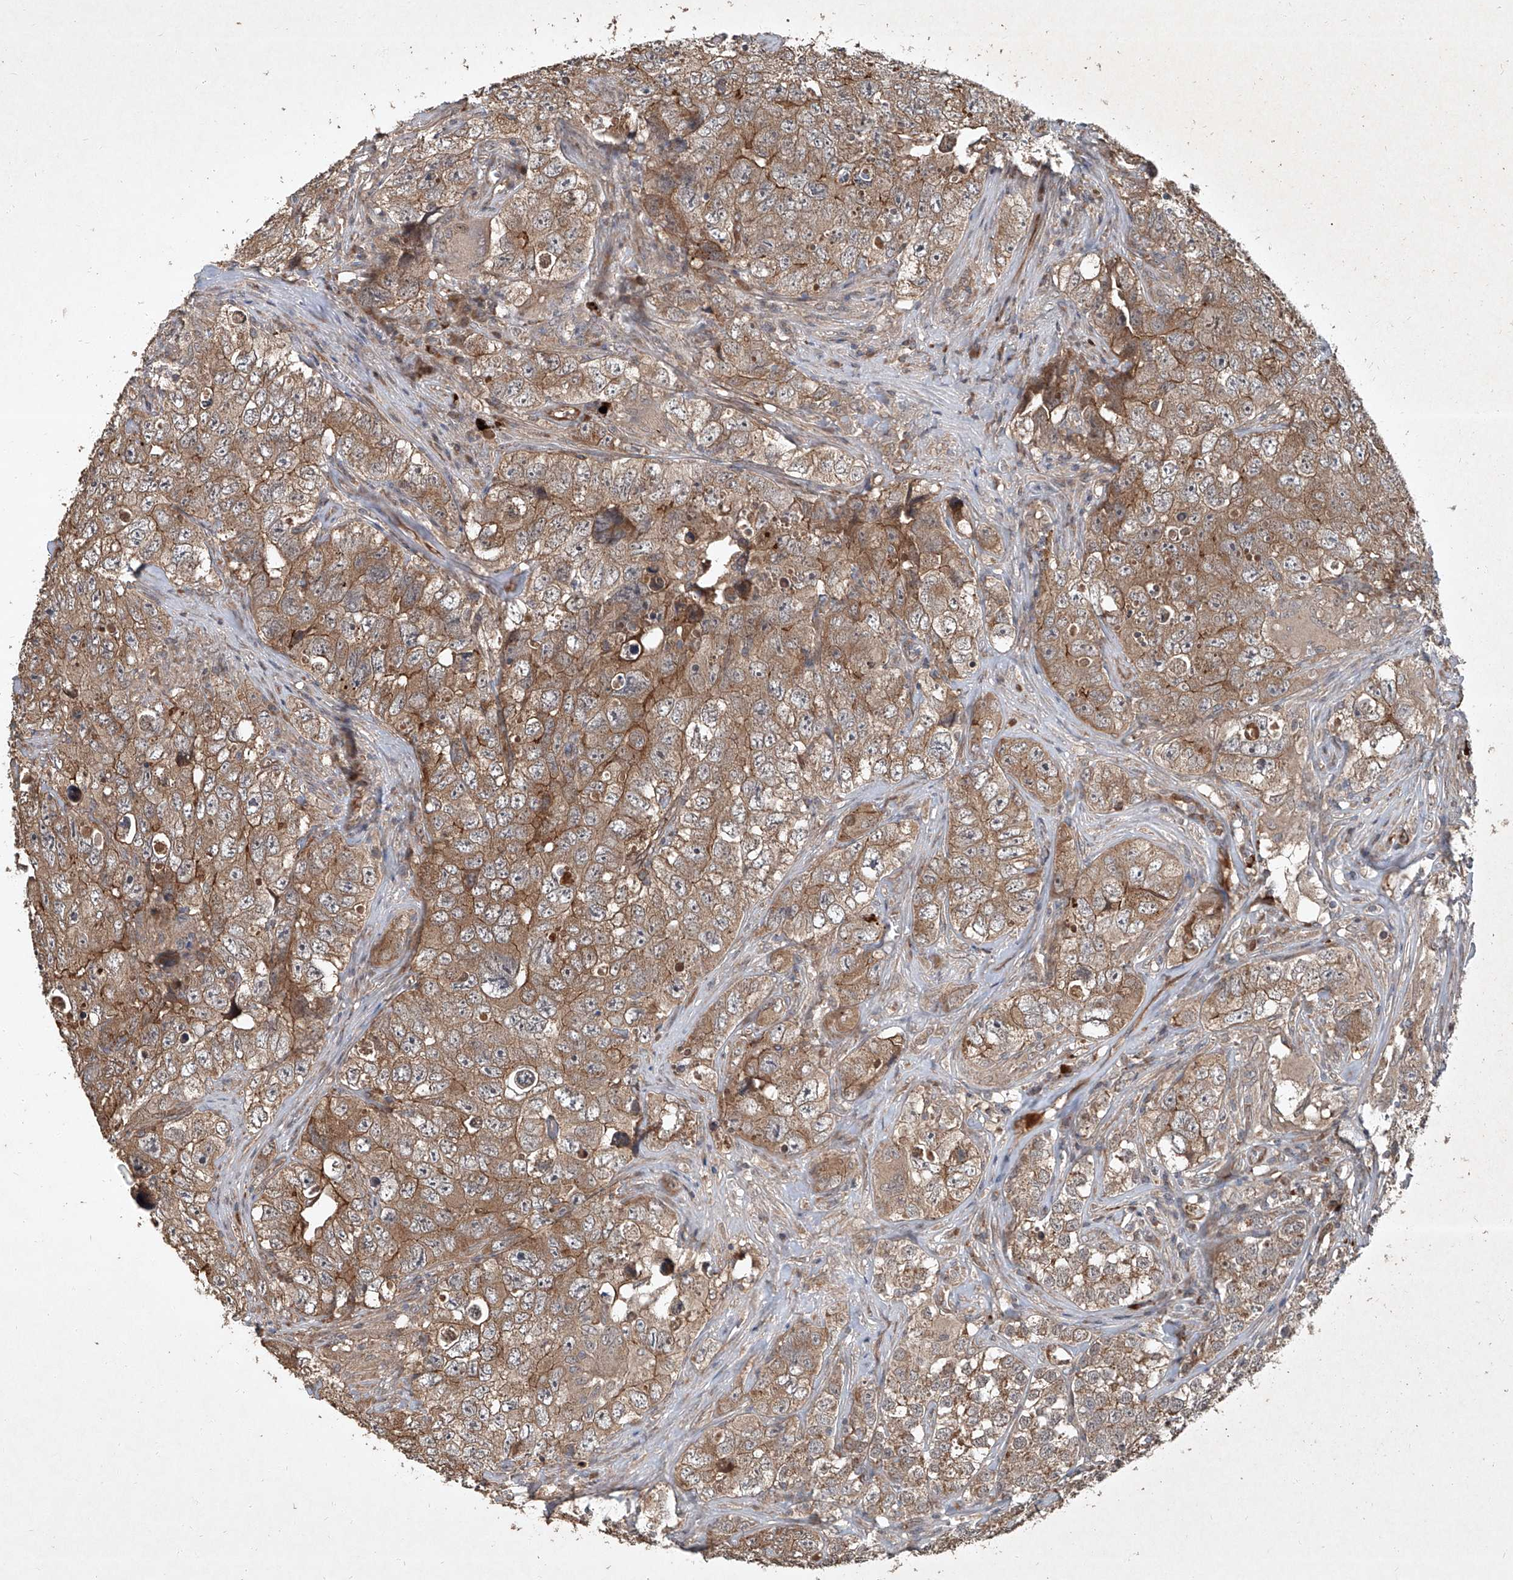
{"staining": {"intensity": "moderate", "quantity": ">75%", "location": "cytoplasmic/membranous"}, "tissue": "testis cancer", "cell_type": "Tumor cells", "image_type": "cancer", "snomed": [{"axis": "morphology", "description": "Seminoma, NOS"}, {"axis": "morphology", "description": "Carcinoma, Embryonal, NOS"}, {"axis": "topography", "description": "Testis"}], "caption": "IHC (DAB (3,3'-diaminobenzidine)) staining of human testis embryonal carcinoma reveals moderate cytoplasmic/membranous protein positivity in approximately >75% of tumor cells.", "gene": "CCN1", "patient": {"sex": "male", "age": 43}}